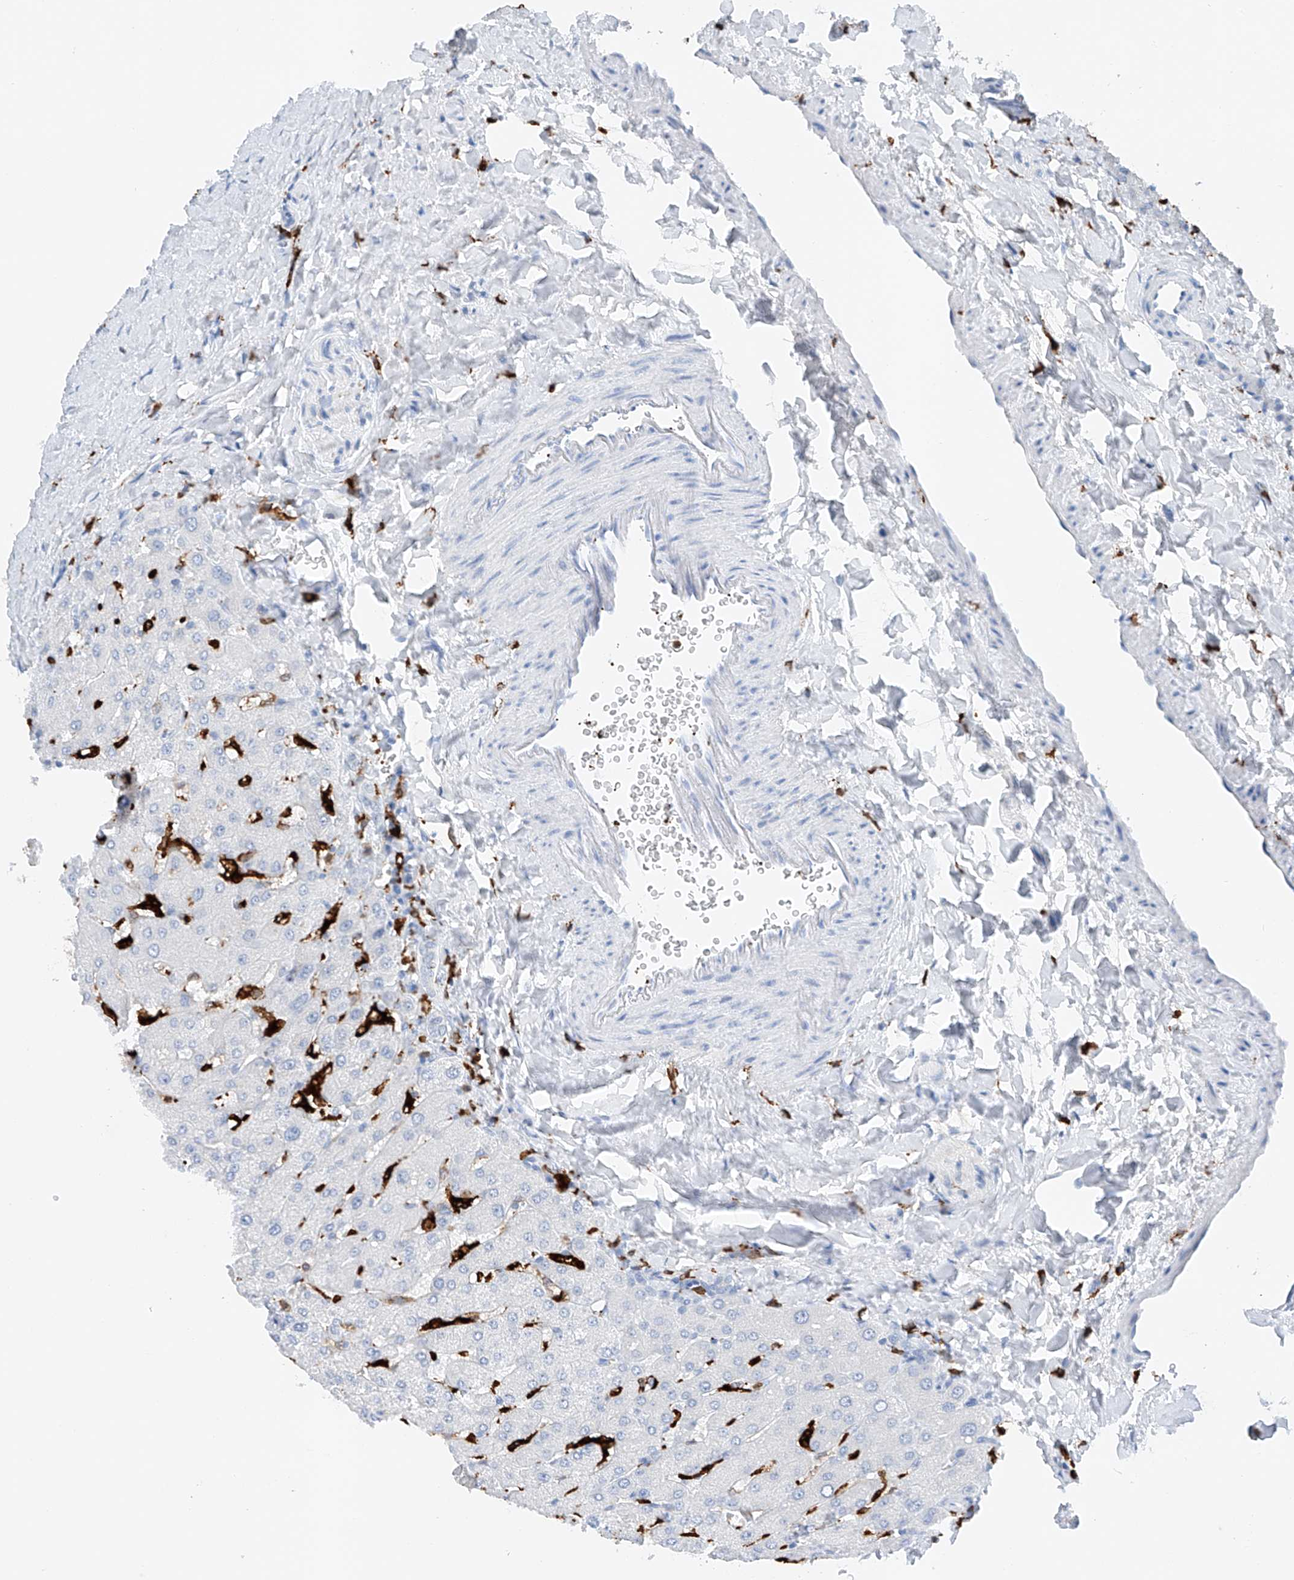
{"staining": {"intensity": "negative", "quantity": "none", "location": "none"}, "tissue": "liver", "cell_type": "Cholangiocytes", "image_type": "normal", "snomed": [{"axis": "morphology", "description": "Normal tissue, NOS"}, {"axis": "topography", "description": "Liver"}], "caption": "Immunohistochemistry histopathology image of unremarkable liver stained for a protein (brown), which displays no positivity in cholangiocytes. Nuclei are stained in blue.", "gene": "TBXAS1", "patient": {"sex": "male", "age": 55}}